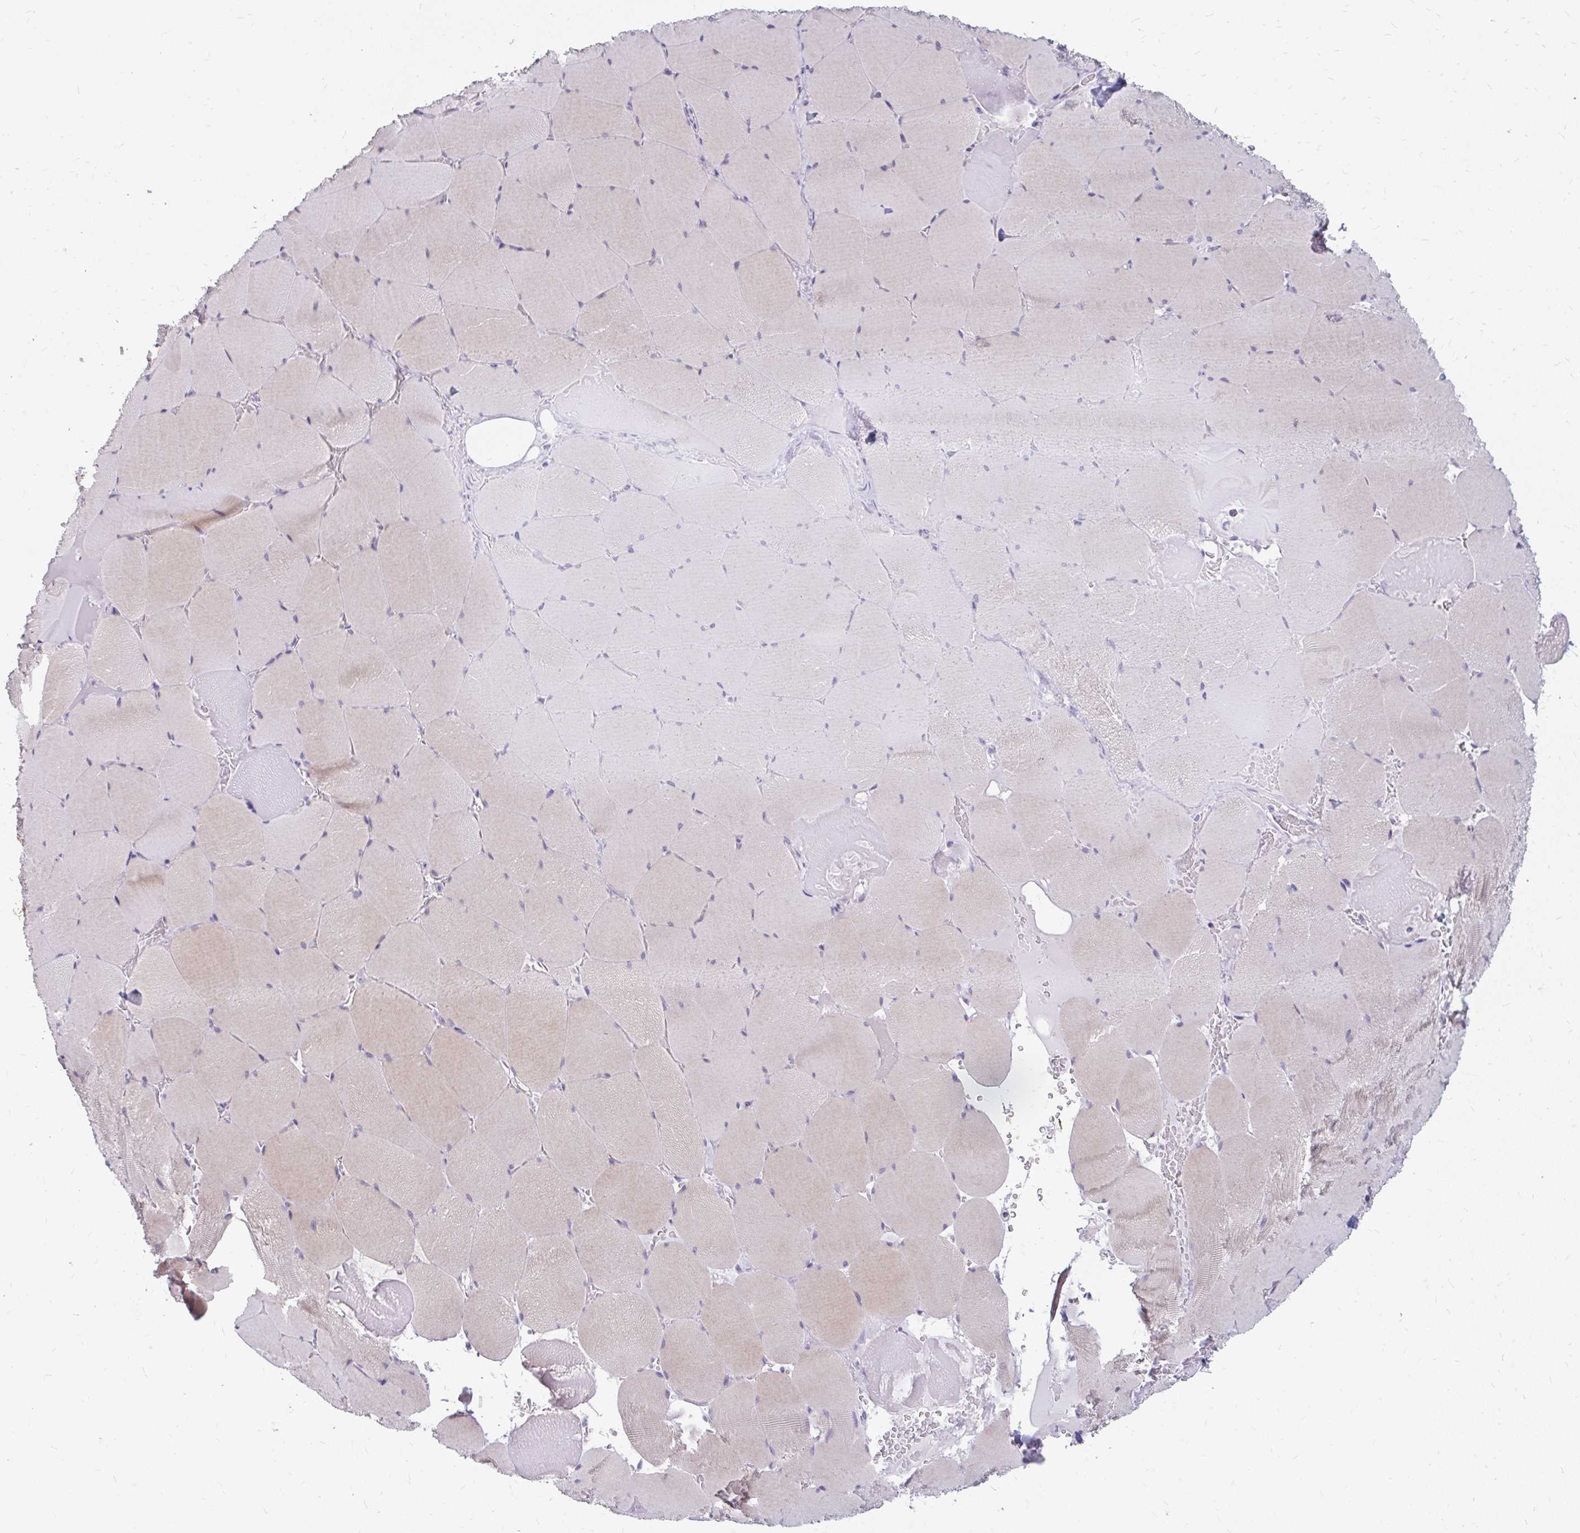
{"staining": {"intensity": "negative", "quantity": "none", "location": "none"}, "tissue": "skeletal muscle", "cell_type": "Myocytes", "image_type": "normal", "snomed": [{"axis": "morphology", "description": "Normal tissue, NOS"}, {"axis": "topography", "description": "Skeletal muscle"}, {"axis": "topography", "description": "Head-Neck"}], "caption": "There is no significant staining in myocytes of skeletal muscle. (Stains: DAB immunohistochemistry with hematoxylin counter stain, Microscopy: brightfield microscopy at high magnification).", "gene": "RGS16", "patient": {"sex": "male", "age": 66}}